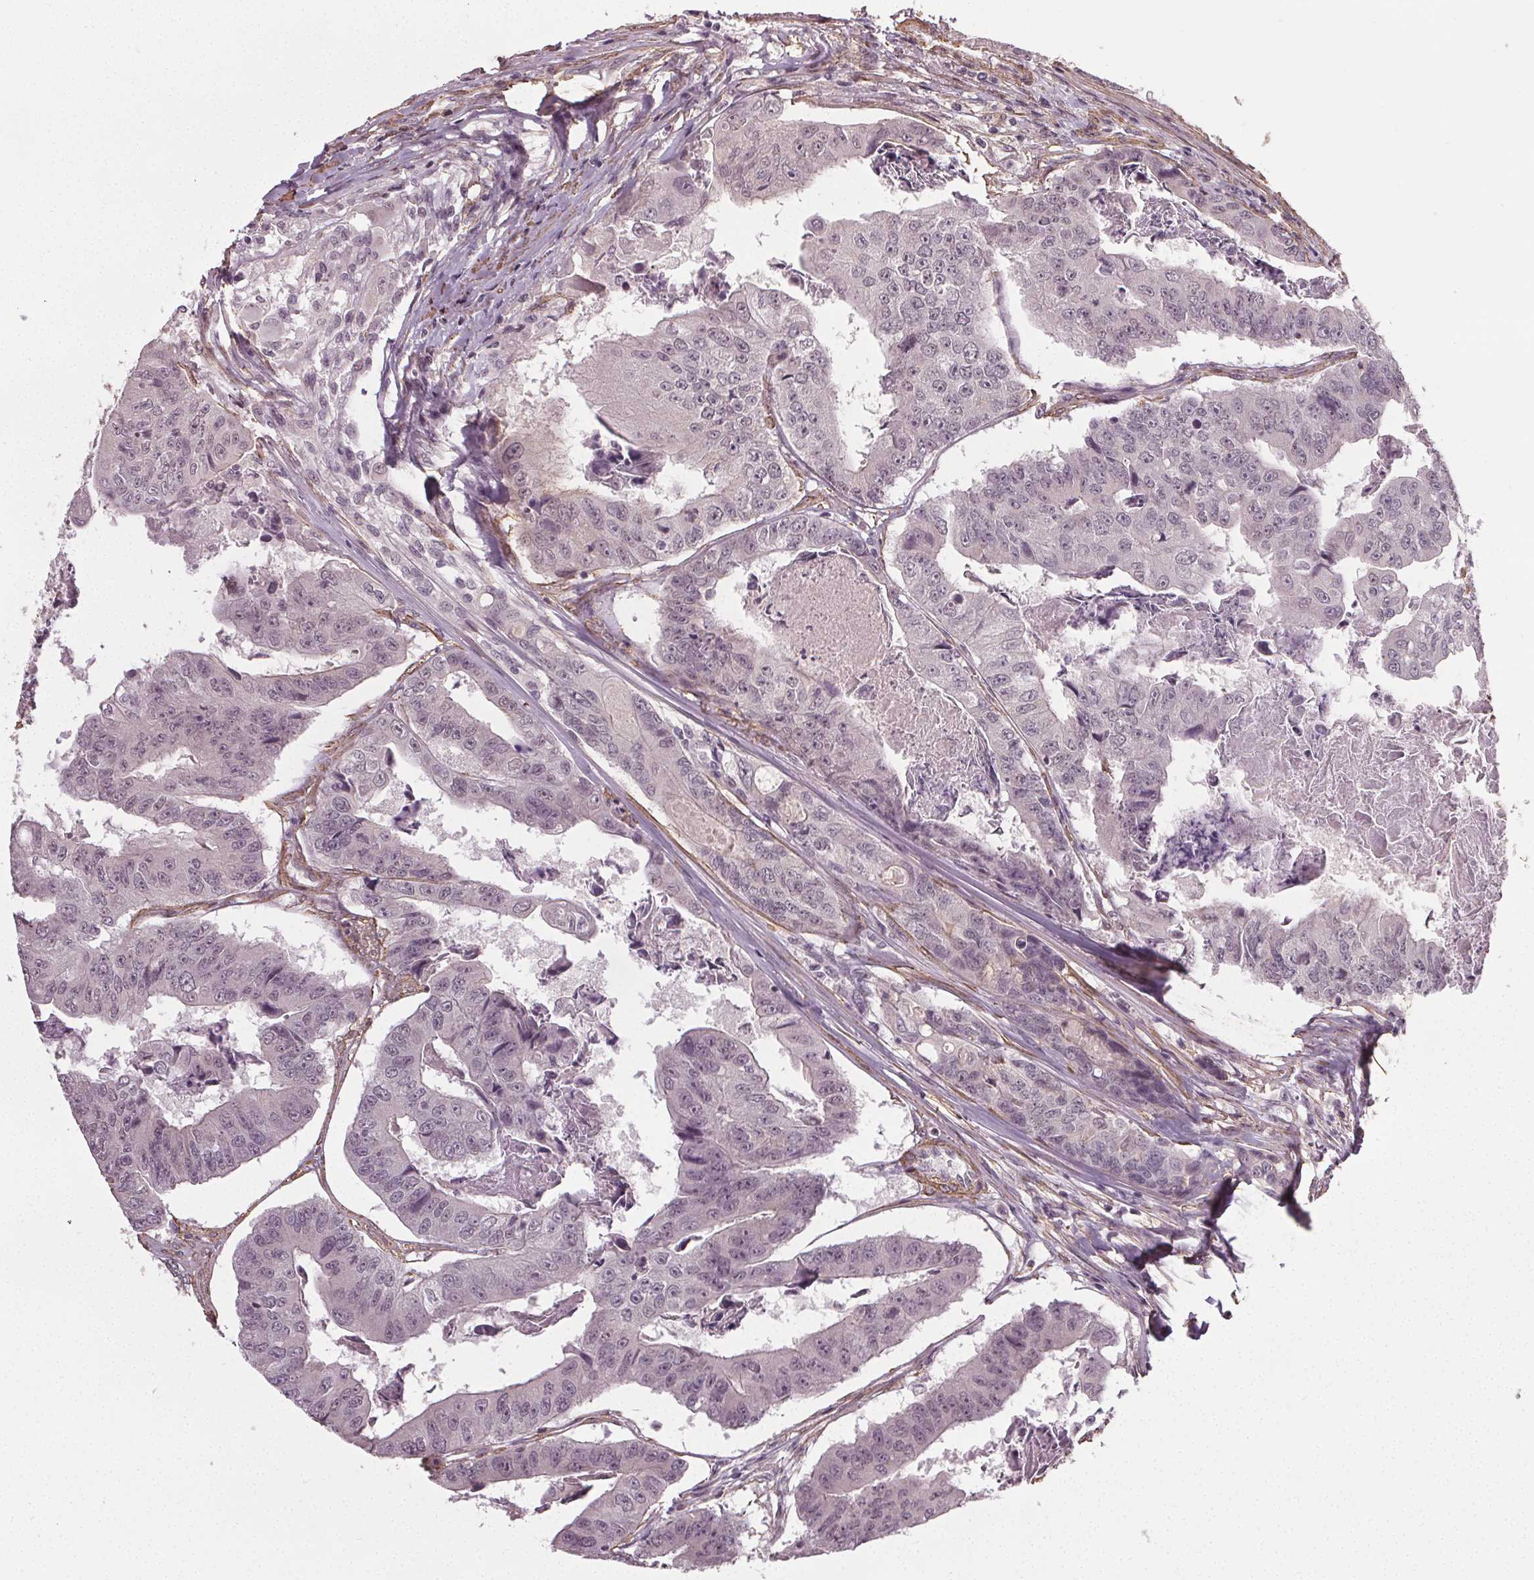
{"staining": {"intensity": "weak", "quantity": "<25%", "location": "nuclear"}, "tissue": "colorectal cancer", "cell_type": "Tumor cells", "image_type": "cancer", "snomed": [{"axis": "morphology", "description": "Adenocarcinoma, NOS"}, {"axis": "topography", "description": "Colon"}], "caption": "The image exhibits no significant positivity in tumor cells of colorectal cancer. The staining was performed using DAB to visualize the protein expression in brown, while the nuclei were stained in blue with hematoxylin (Magnification: 20x).", "gene": "PKP1", "patient": {"sex": "female", "age": 67}}